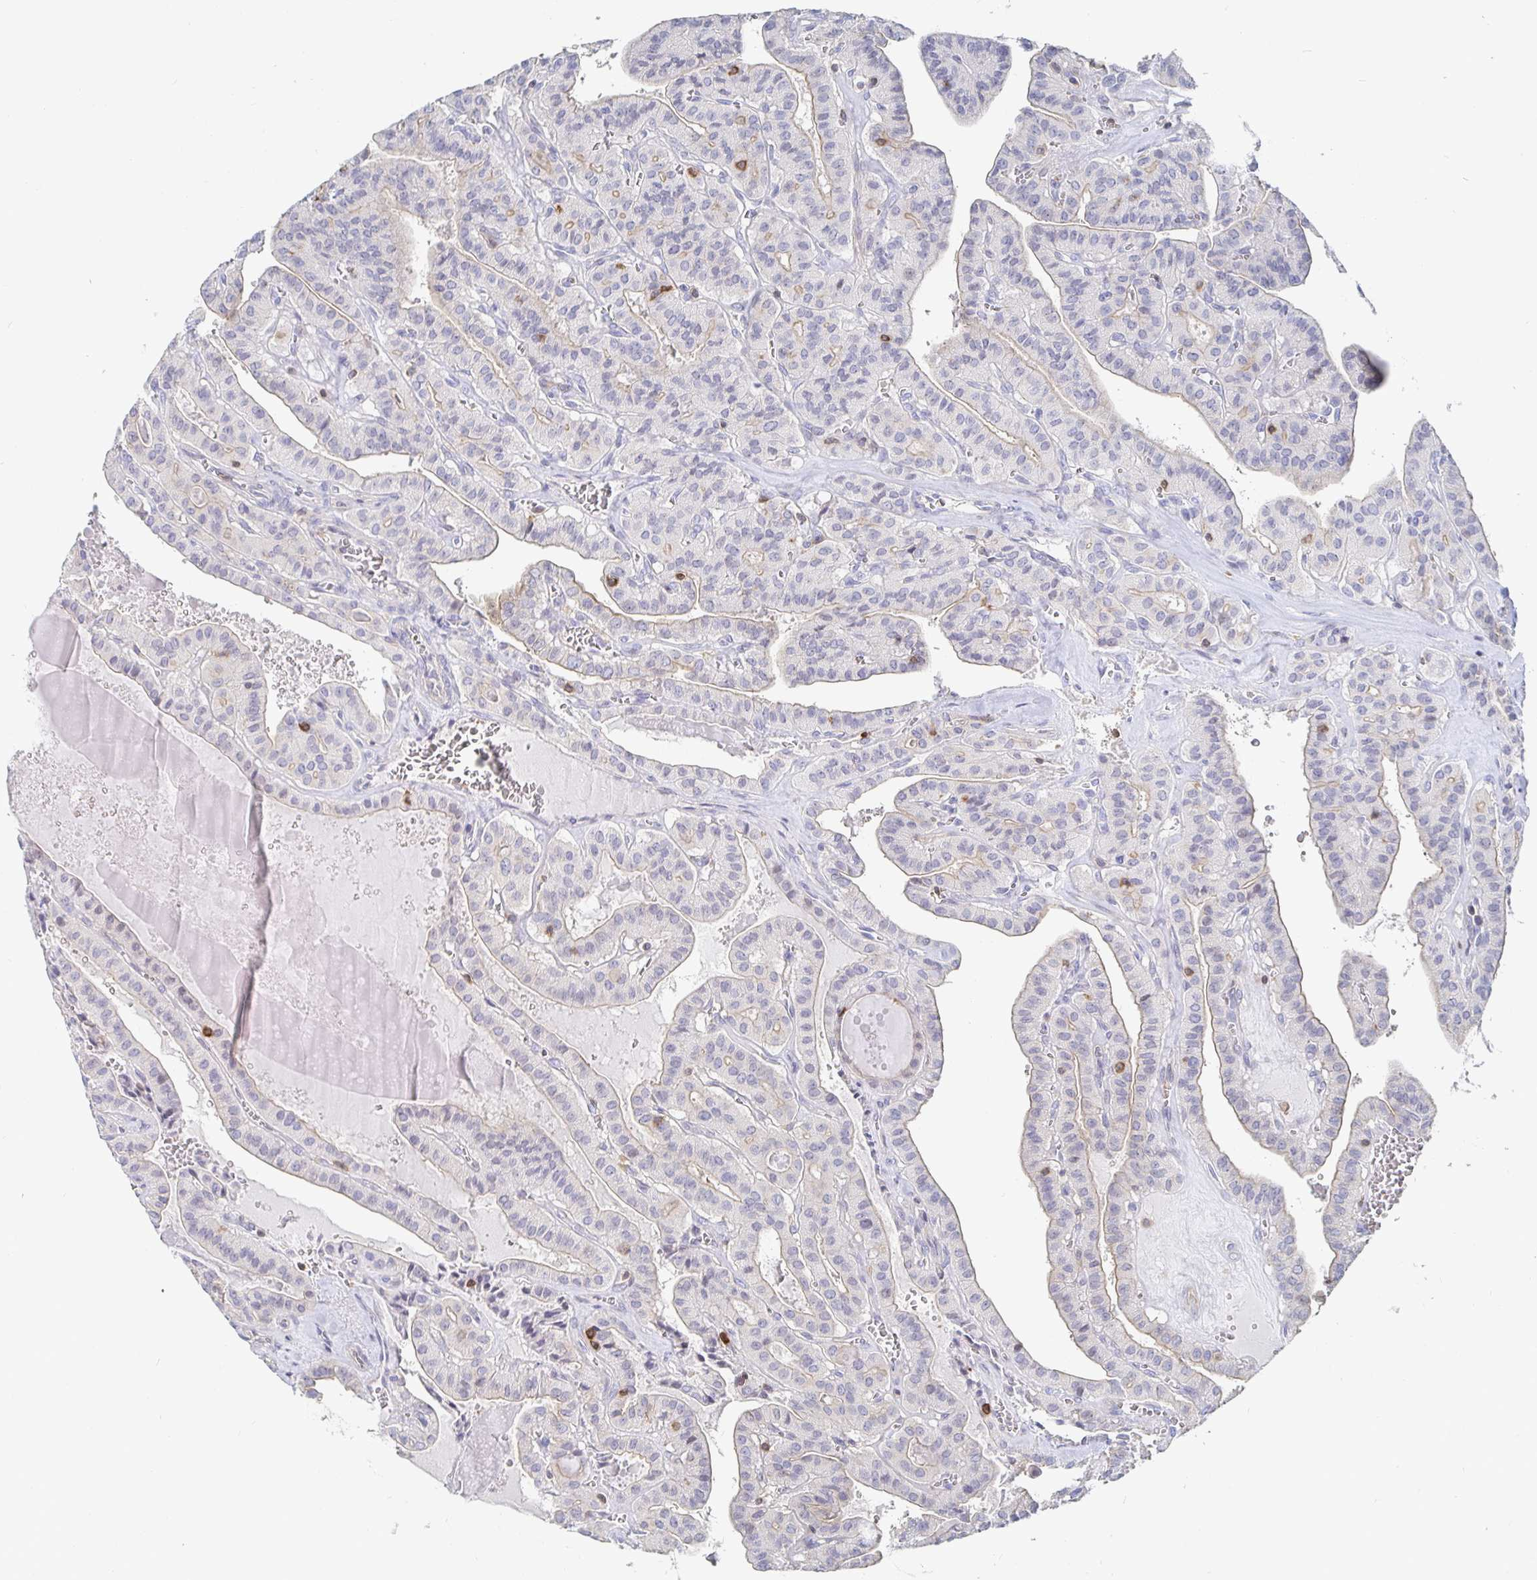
{"staining": {"intensity": "weak", "quantity": "<25%", "location": "nuclear"}, "tissue": "thyroid cancer", "cell_type": "Tumor cells", "image_type": "cancer", "snomed": [{"axis": "morphology", "description": "Papillary adenocarcinoma, NOS"}, {"axis": "topography", "description": "Thyroid gland"}], "caption": "The histopathology image displays no significant staining in tumor cells of thyroid papillary adenocarcinoma.", "gene": "PIK3CD", "patient": {"sex": "male", "age": 52}}